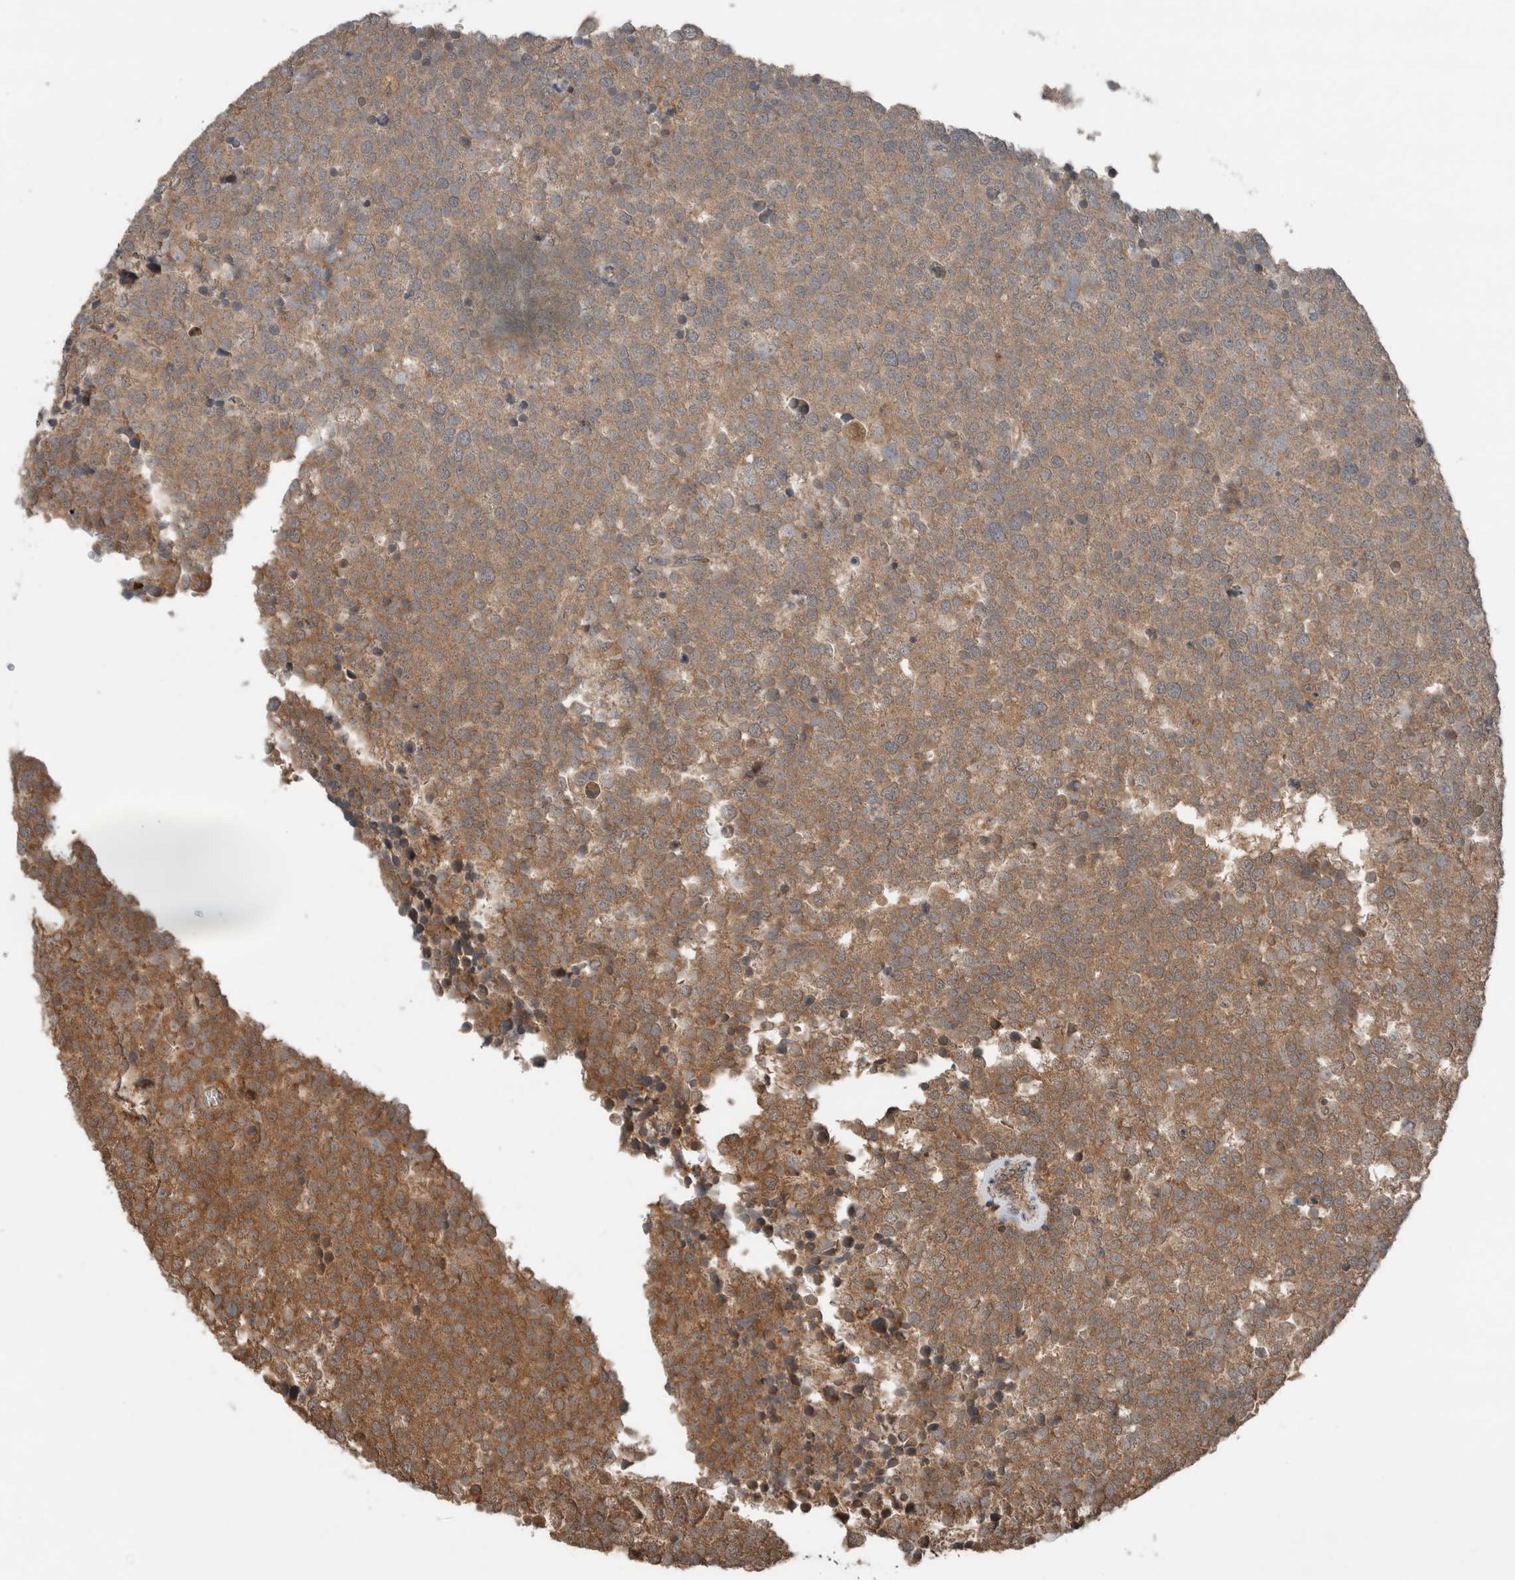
{"staining": {"intensity": "moderate", "quantity": ">75%", "location": "cytoplasmic/membranous"}, "tissue": "testis cancer", "cell_type": "Tumor cells", "image_type": "cancer", "snomed": [{"axis": "morphology", "description": "Seminoma, NOS"}, {"axis": "topography", "description": "Testis"}], "caption": "Immunohistochemical staining of testis seminoma reveals medium levels of moderate cytoplasmic/membranous expression in about >75% of tumor cells.", "gene": "KLK14", "patient": {"sex": "male", "age": 71}}